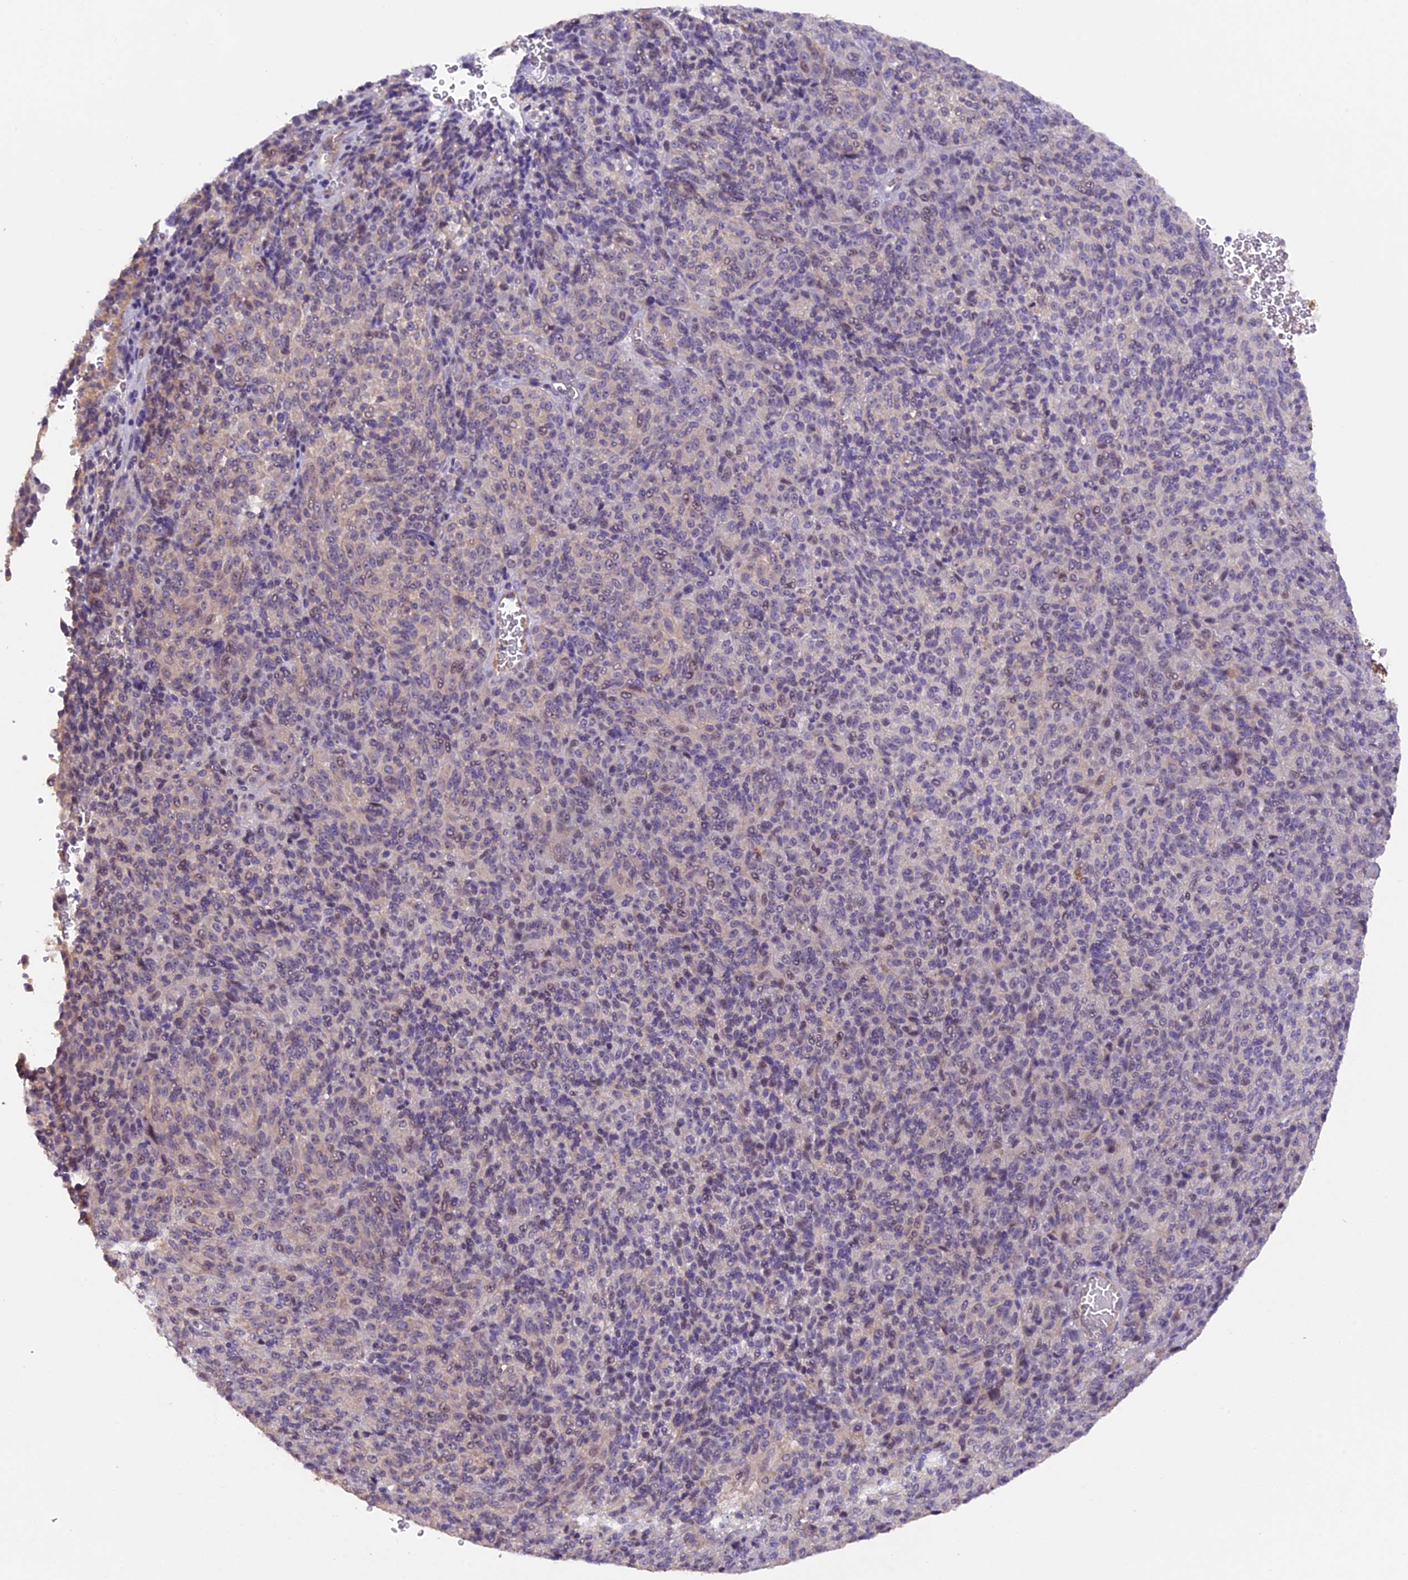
{"staining": {"intensity": "negative", "quantity": "none", "location": "none"}, "tissue": "melanoma", "cell_type": "Tumor cells", "image_type": "cancer", "snomed": [{"axis": "morphology", "description": "Malignant melanoma, Metastatic site"}, {"axis": "topography", "description": "Brain"}], "caption": "Immunohistochemistry micrograph of neoplastic tissue: melanoma stained with DAB exhibits no significant protein staining in tumor cells.", "gene": "GNB5", "patient": {"sex": "female", "age": 56}}